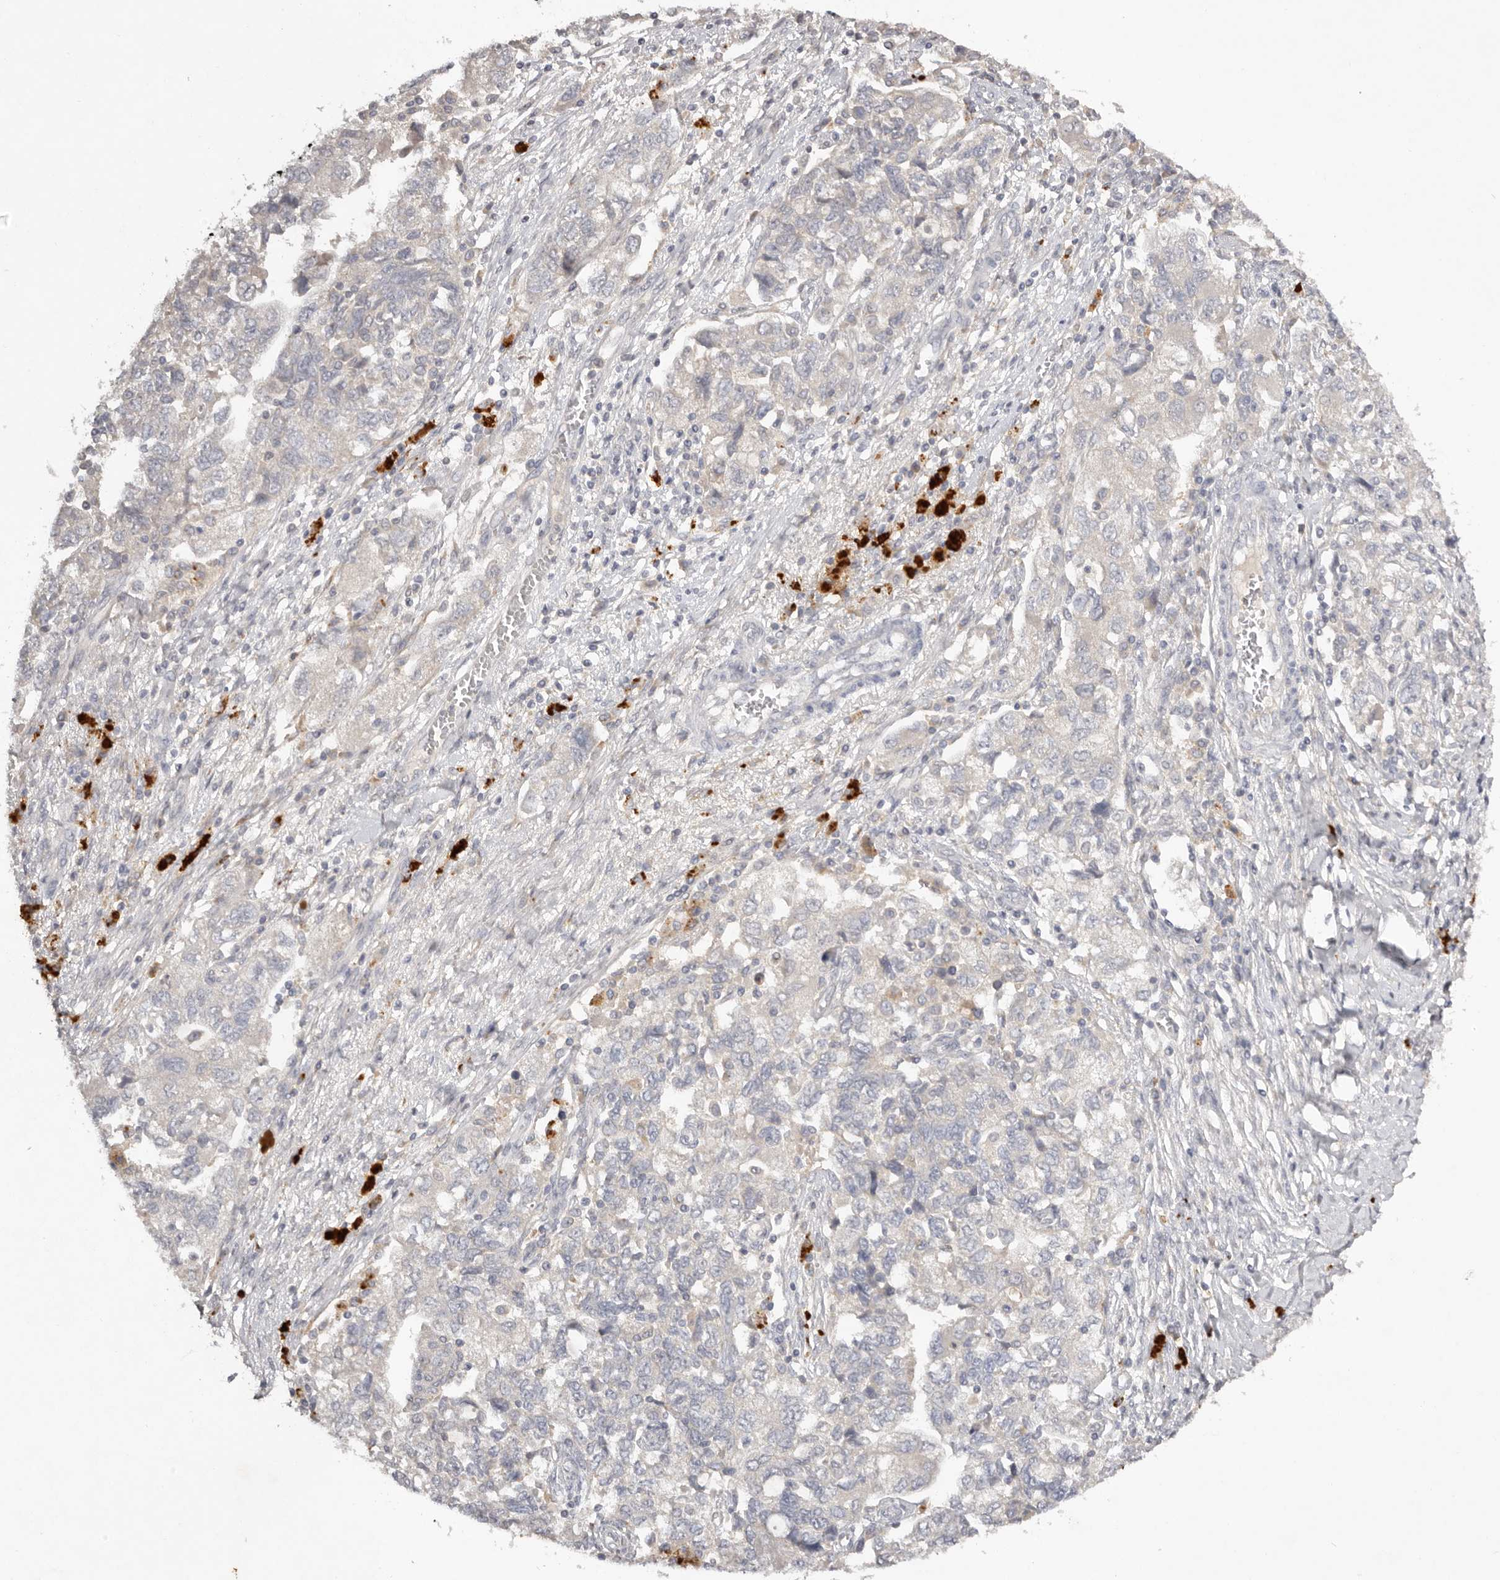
{"staining": {"intensity": "negative", "quantity": "none", "location": "none"}, "tissue": "ovarian cancer", "cell_type": "Tumor cells", "image_type": "cancer", "snomed": [{"axis": "morphology", "description": "Carcinoma, NOS"}, {"axis": "morphology", "description": "Cystadenocarcinoma, serous, NOS"}, {"axis": "topography", "description": "Ovary"}], "caption": "The image exhibits no significant positivity in tumor cells of ovarian cancer.", "gene": "SCUBE2", "patient": {"sex": "female", "age": 69}}